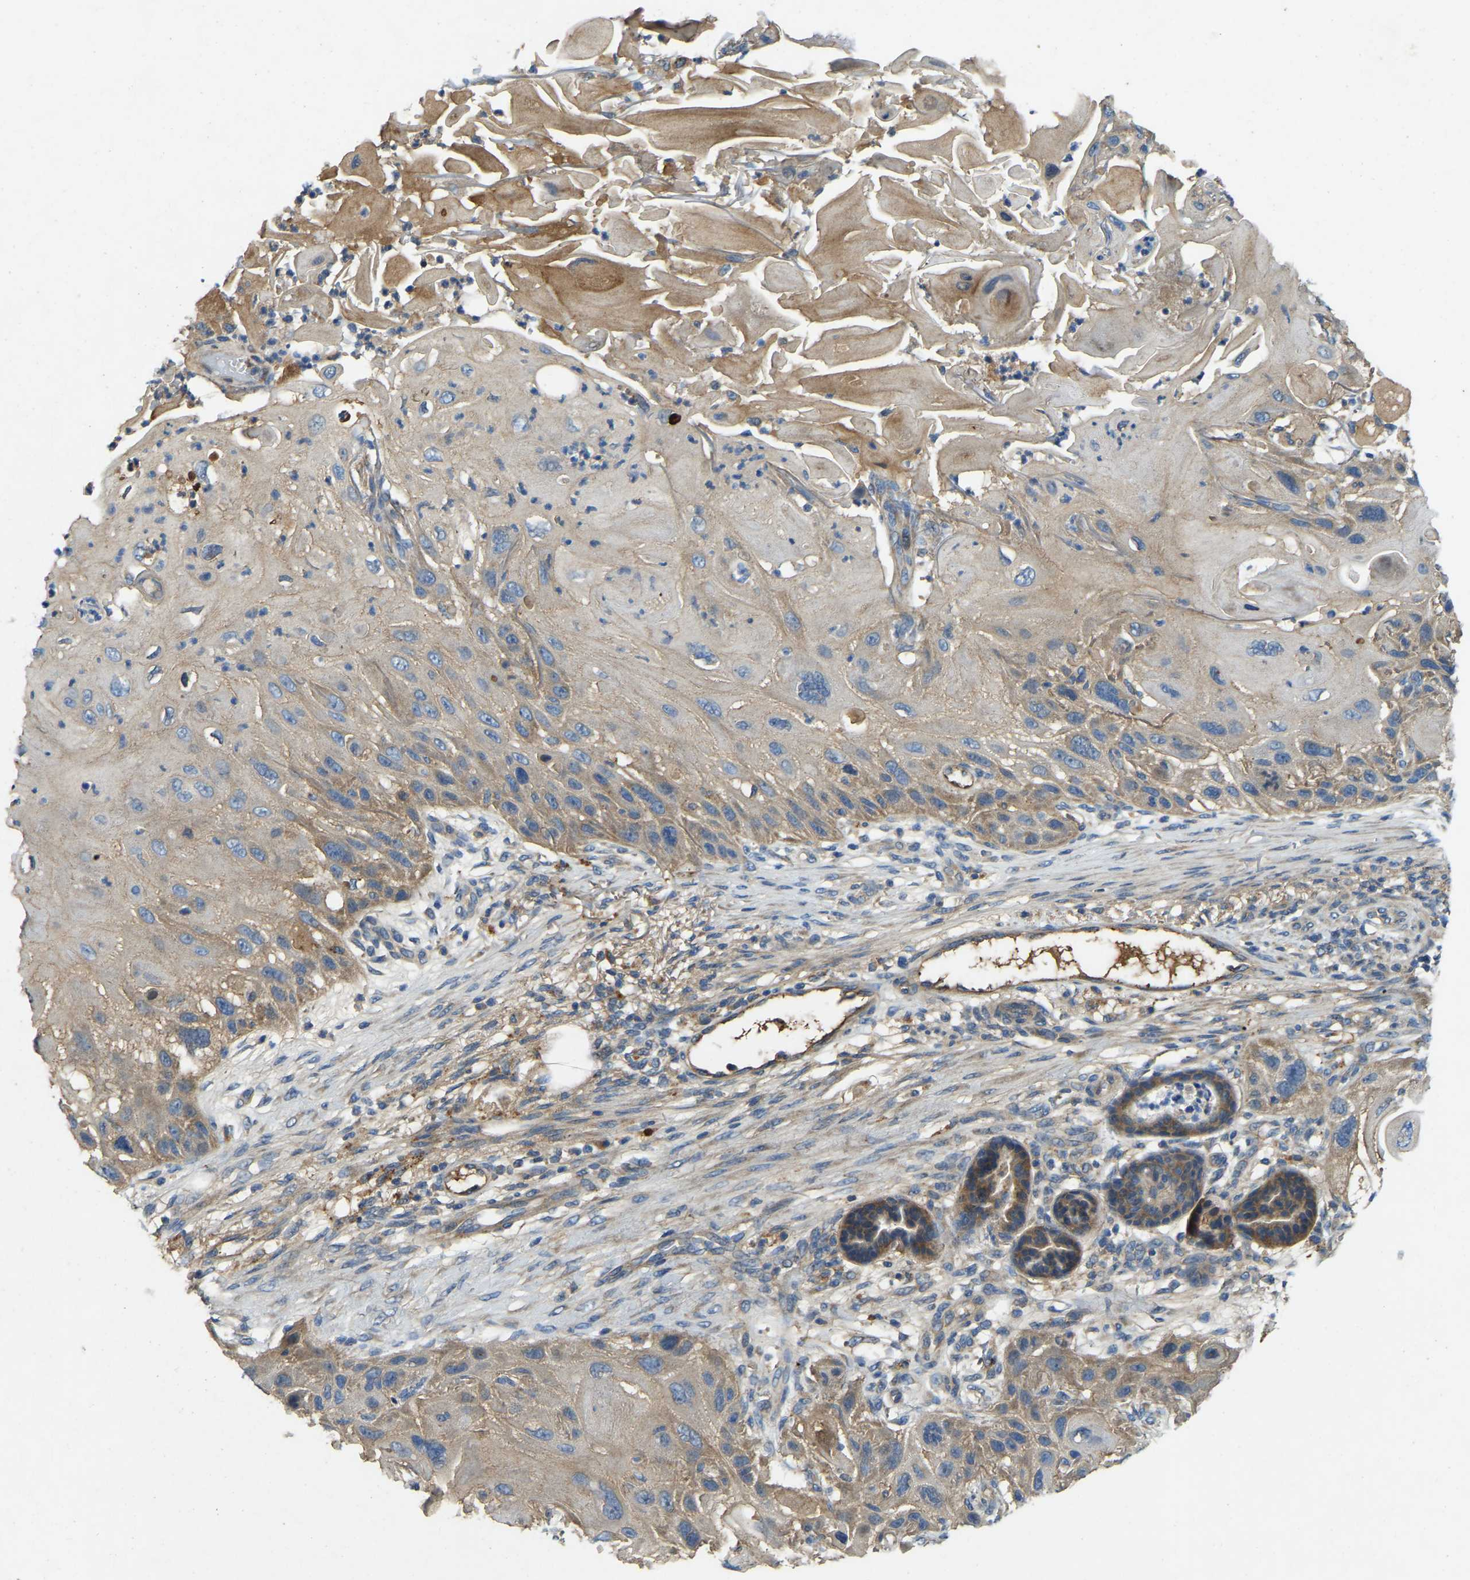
{"staining": {"intensity": "weak", "quantity": "25%-75%", "location": "cytoplasmic/membranous"}, "tissue": "skin cancer", "cell_type": "Tumor cells", "image_type": "cancer", "snomed": [{"axis": "morphology", "description": "Squamous cell carcinoma, NOS"}, {"axis": "topography", "description": "Skin"}], "caption": "Human squamous cell carcinoma (skin) stained with a protein marker reveals weak staining in tumor cells.", "gene": "ATP8B1", "patient": {"sex": "female", "age": 77}}